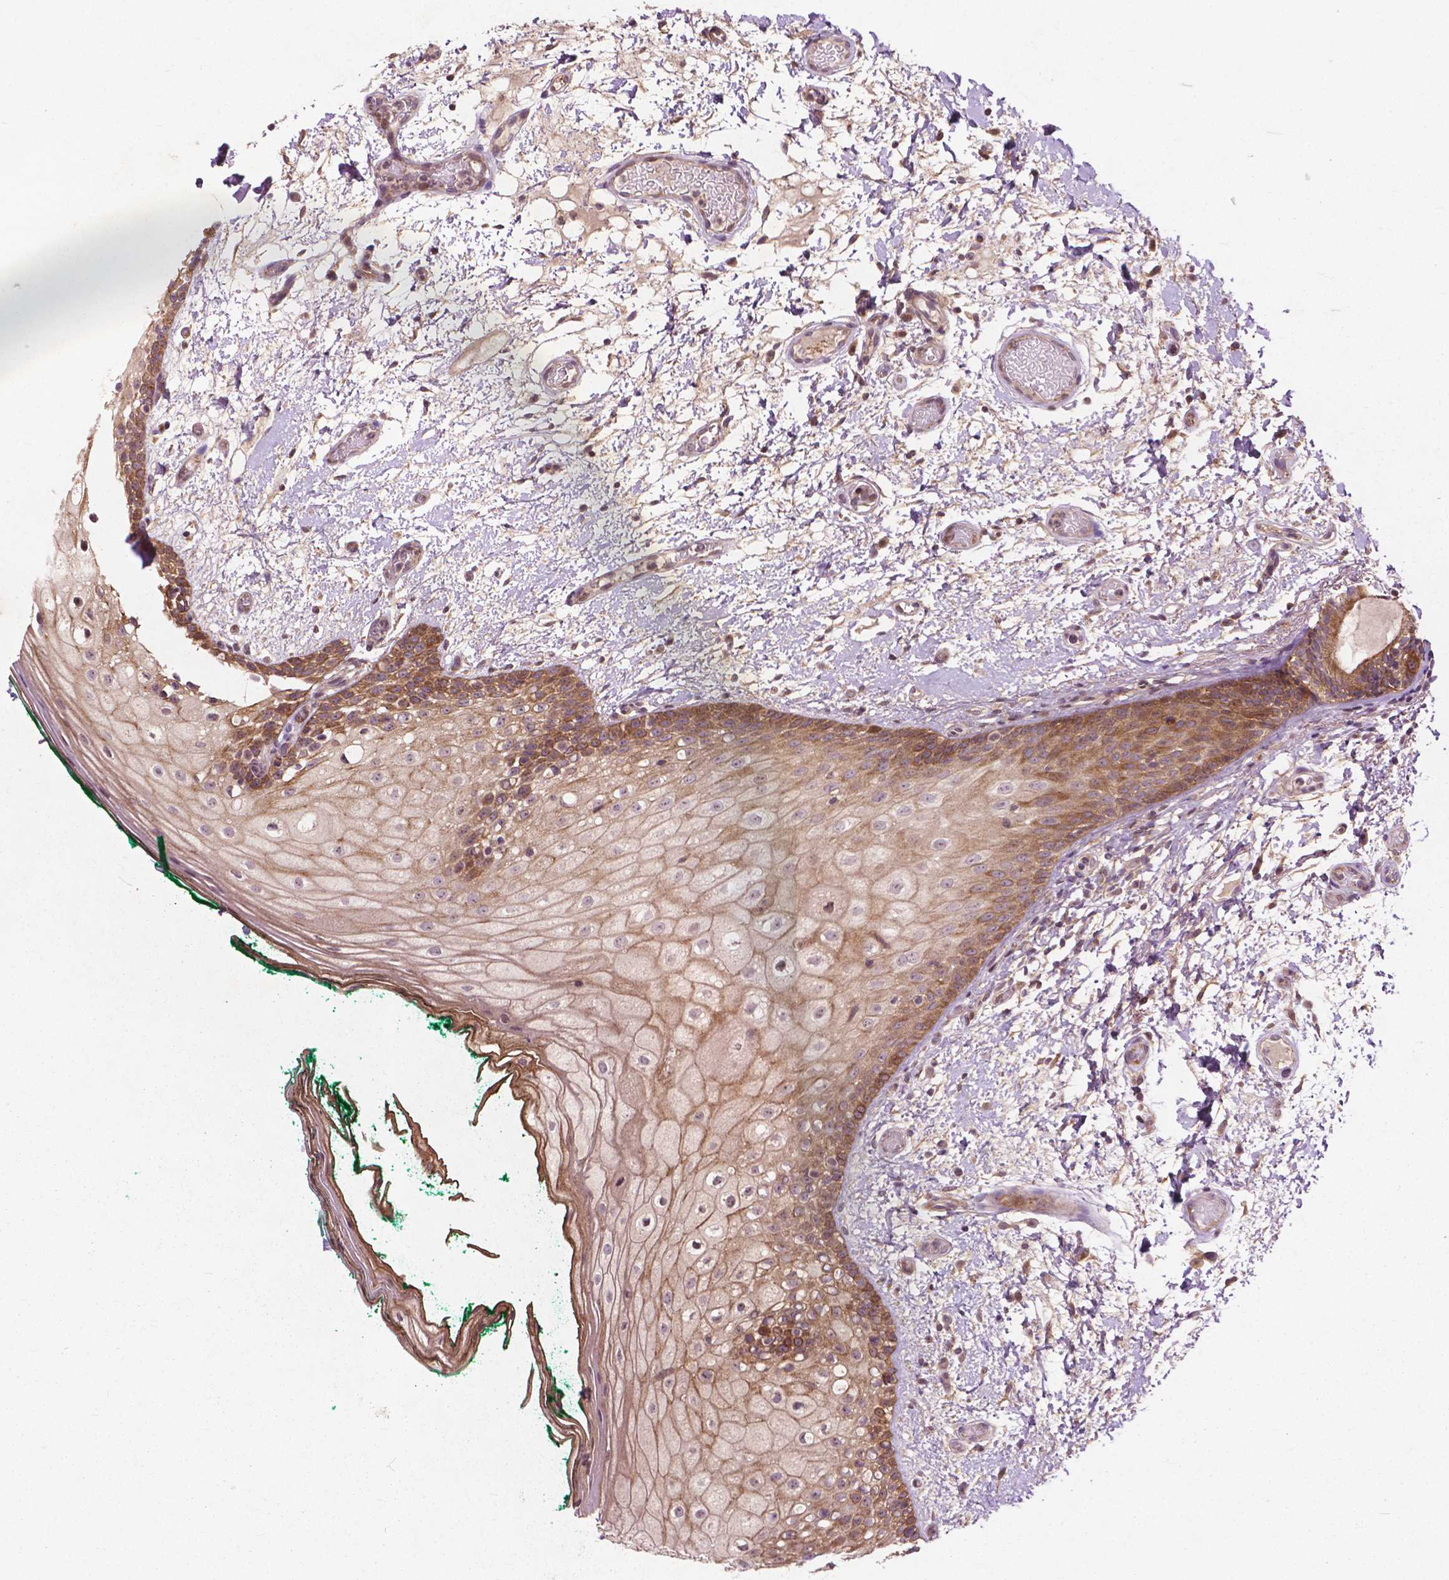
{"staining": {"intensity": "moderate", "quantity": ">75%", "location": "cytoplasmic/membranous"}, "tissue": "oral mucosa", "cell_type": "Squamous epithelial cells", "image_type": "normal", "snomed": [{"axis": "morphology", "description": "Normal tissue, NOS"}, {"axis": "topography", "description": "Oral tissue"}], "caption": "DAB immunohistochemical staining of normal human oral mucosa displays moderate cytoplasmic/membranous protein expression in about >75% of squamous epithelial cells. (DAB = brown stain, brightfield microscopy at high magnification).", "gene": "B3GALNT2", "patient": {"sex": "female", "age": 83}}